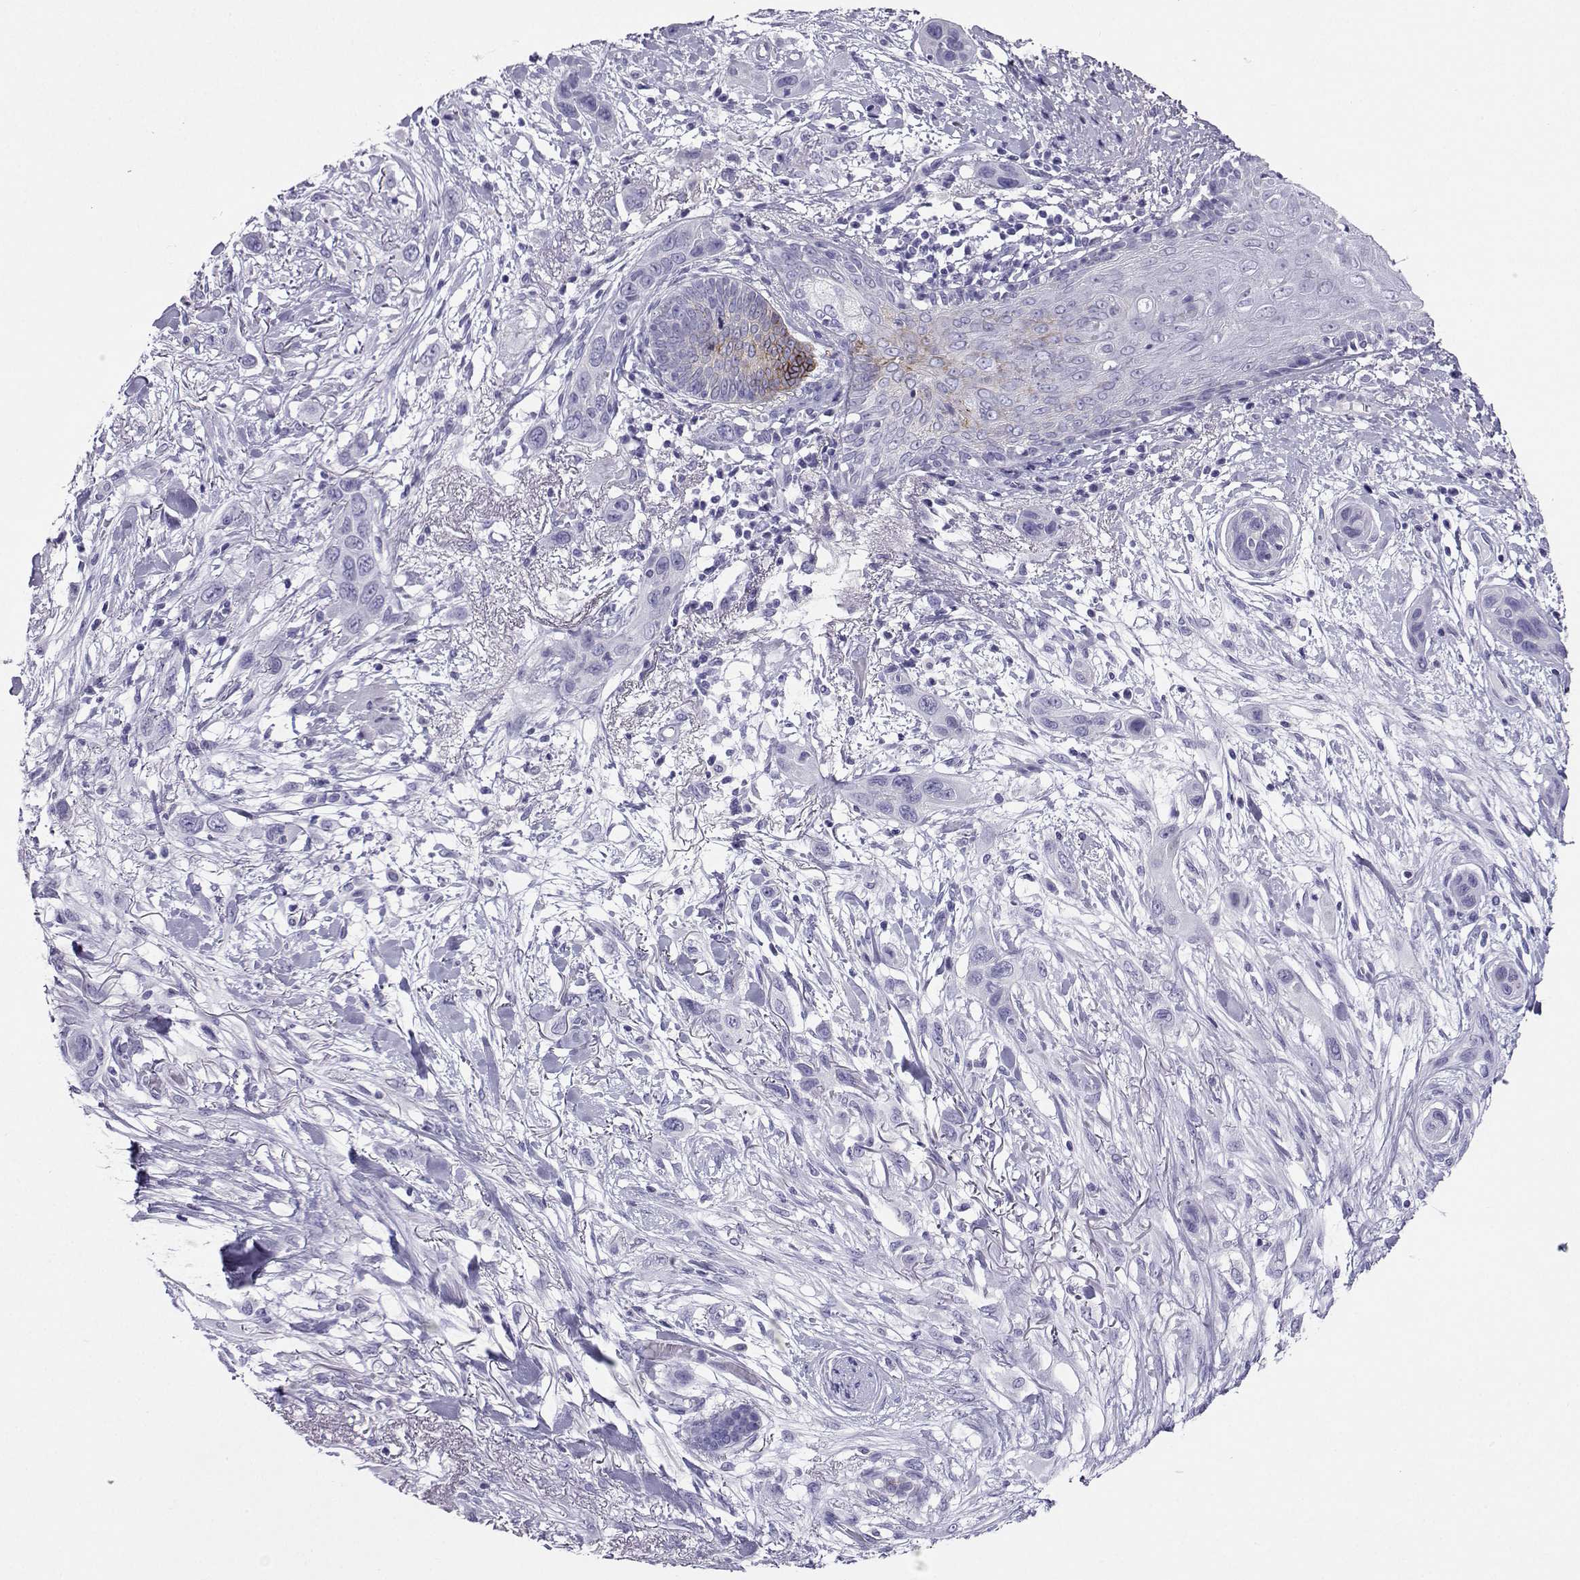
{"staining": {"intensity": "negative", "quantity": "none", "location": "none"}, "tissue": "skin cancer", "cell_type": "Tumor cells", "image_type": "cancer", "snomed": [{"axis": "morphology", "description": "Squamous cell carcinoma, NOS"}, {"axis": "topography", "description": "Skin"}], "caption": "Immunohistochemistry (IHC) of human skin squamous cell carcinoma shows no positivity in tumor cells.", "gene": "CD109", "patient": {"sex": "male", "age": 79}}